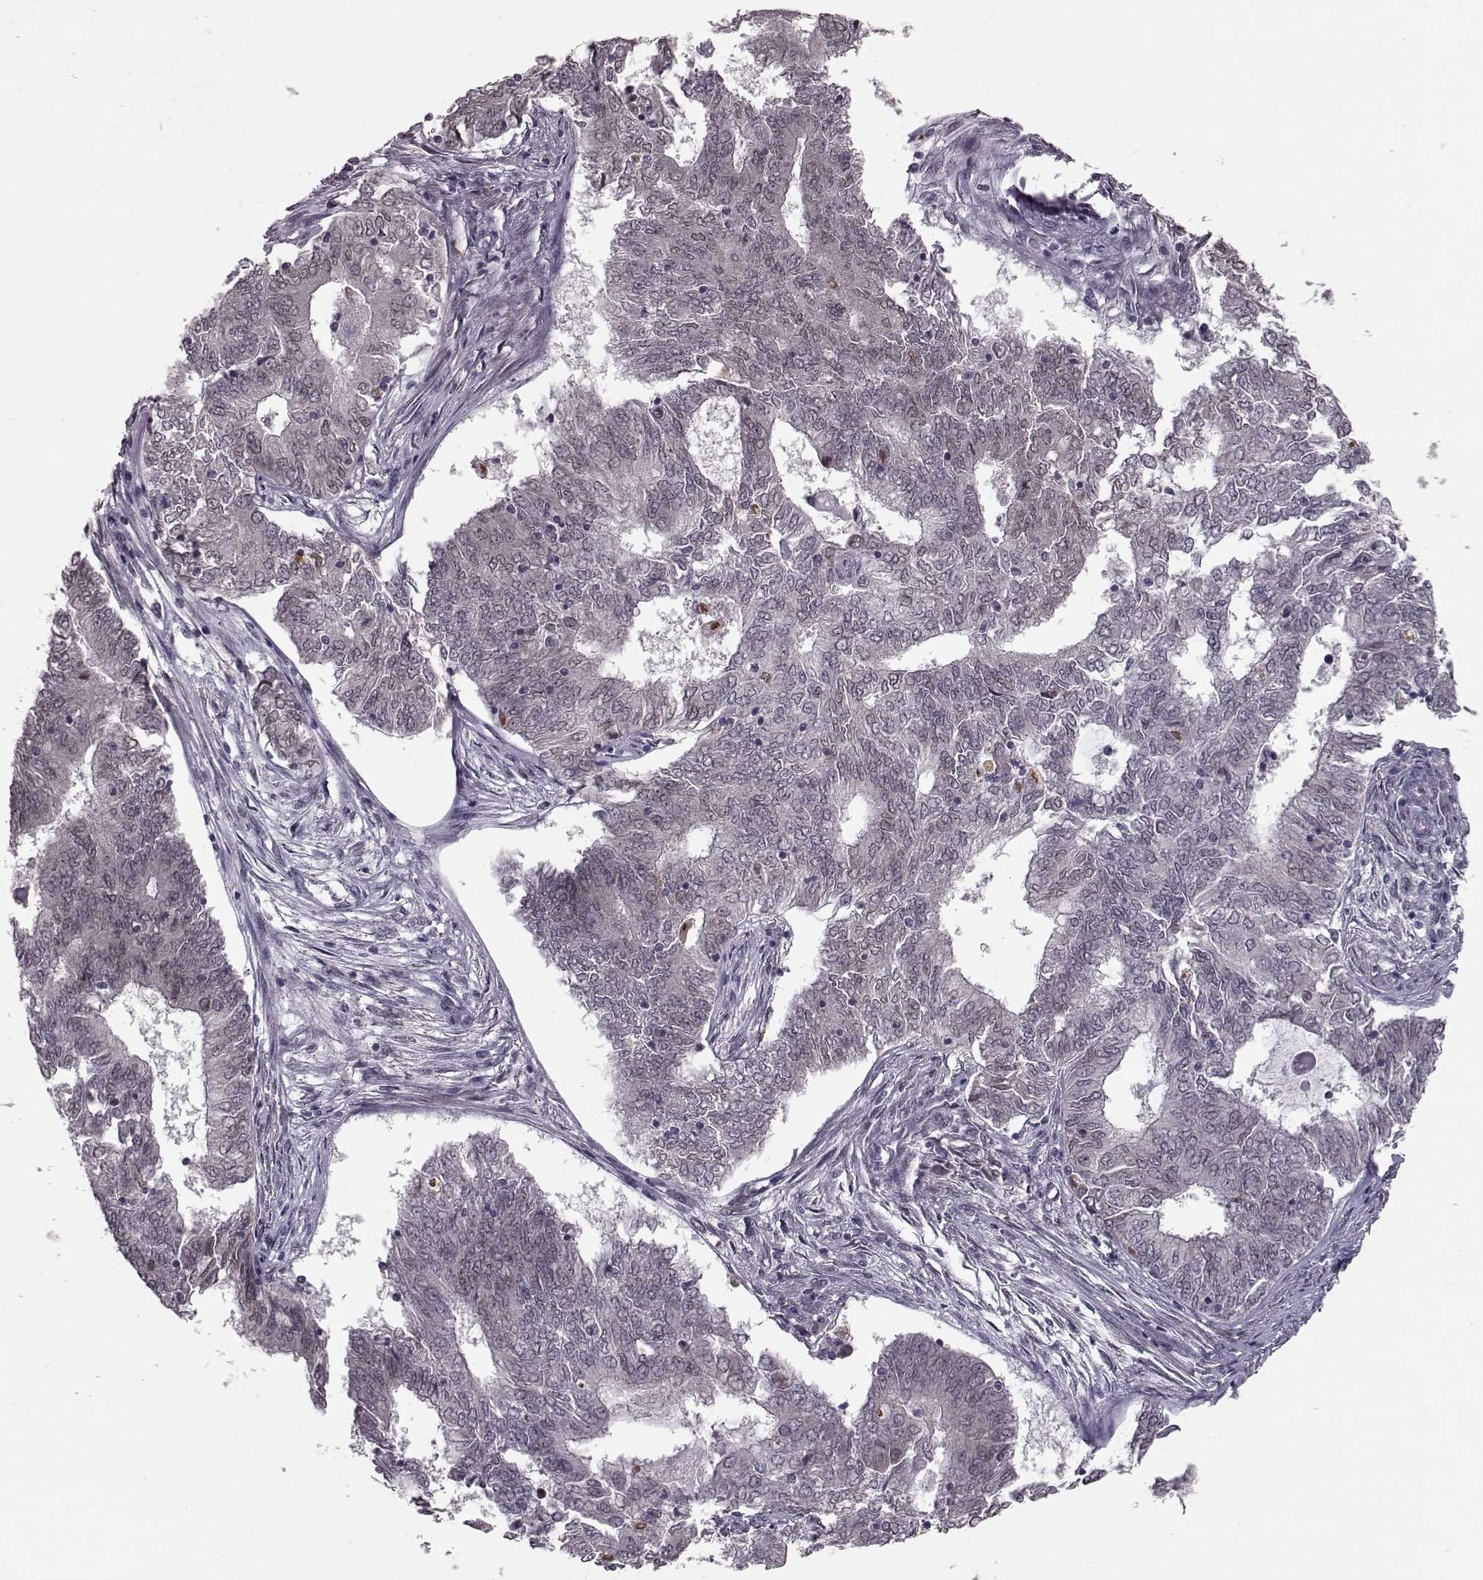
{"staining": {"intensity": "weak", "quantity": "<25%", "location": "cytoplasmic/membranous,nuclear"}, "tissue": "endometrial cancer", "cell_type": "Tumor cells", "image_type": "cancer", "snomed": [{"axis": "morphology", "description": "Adenocarcinoma, NOS"}, {"axis": "topography", "description": "Endometrium"}], "caption": "An immunohistochemistry image of endometrial cancer is shown. There is no staining in tumor cells of endometrial cancer.", "gene": "NUP37", "patient": {"sex": "female", "age": 62}}